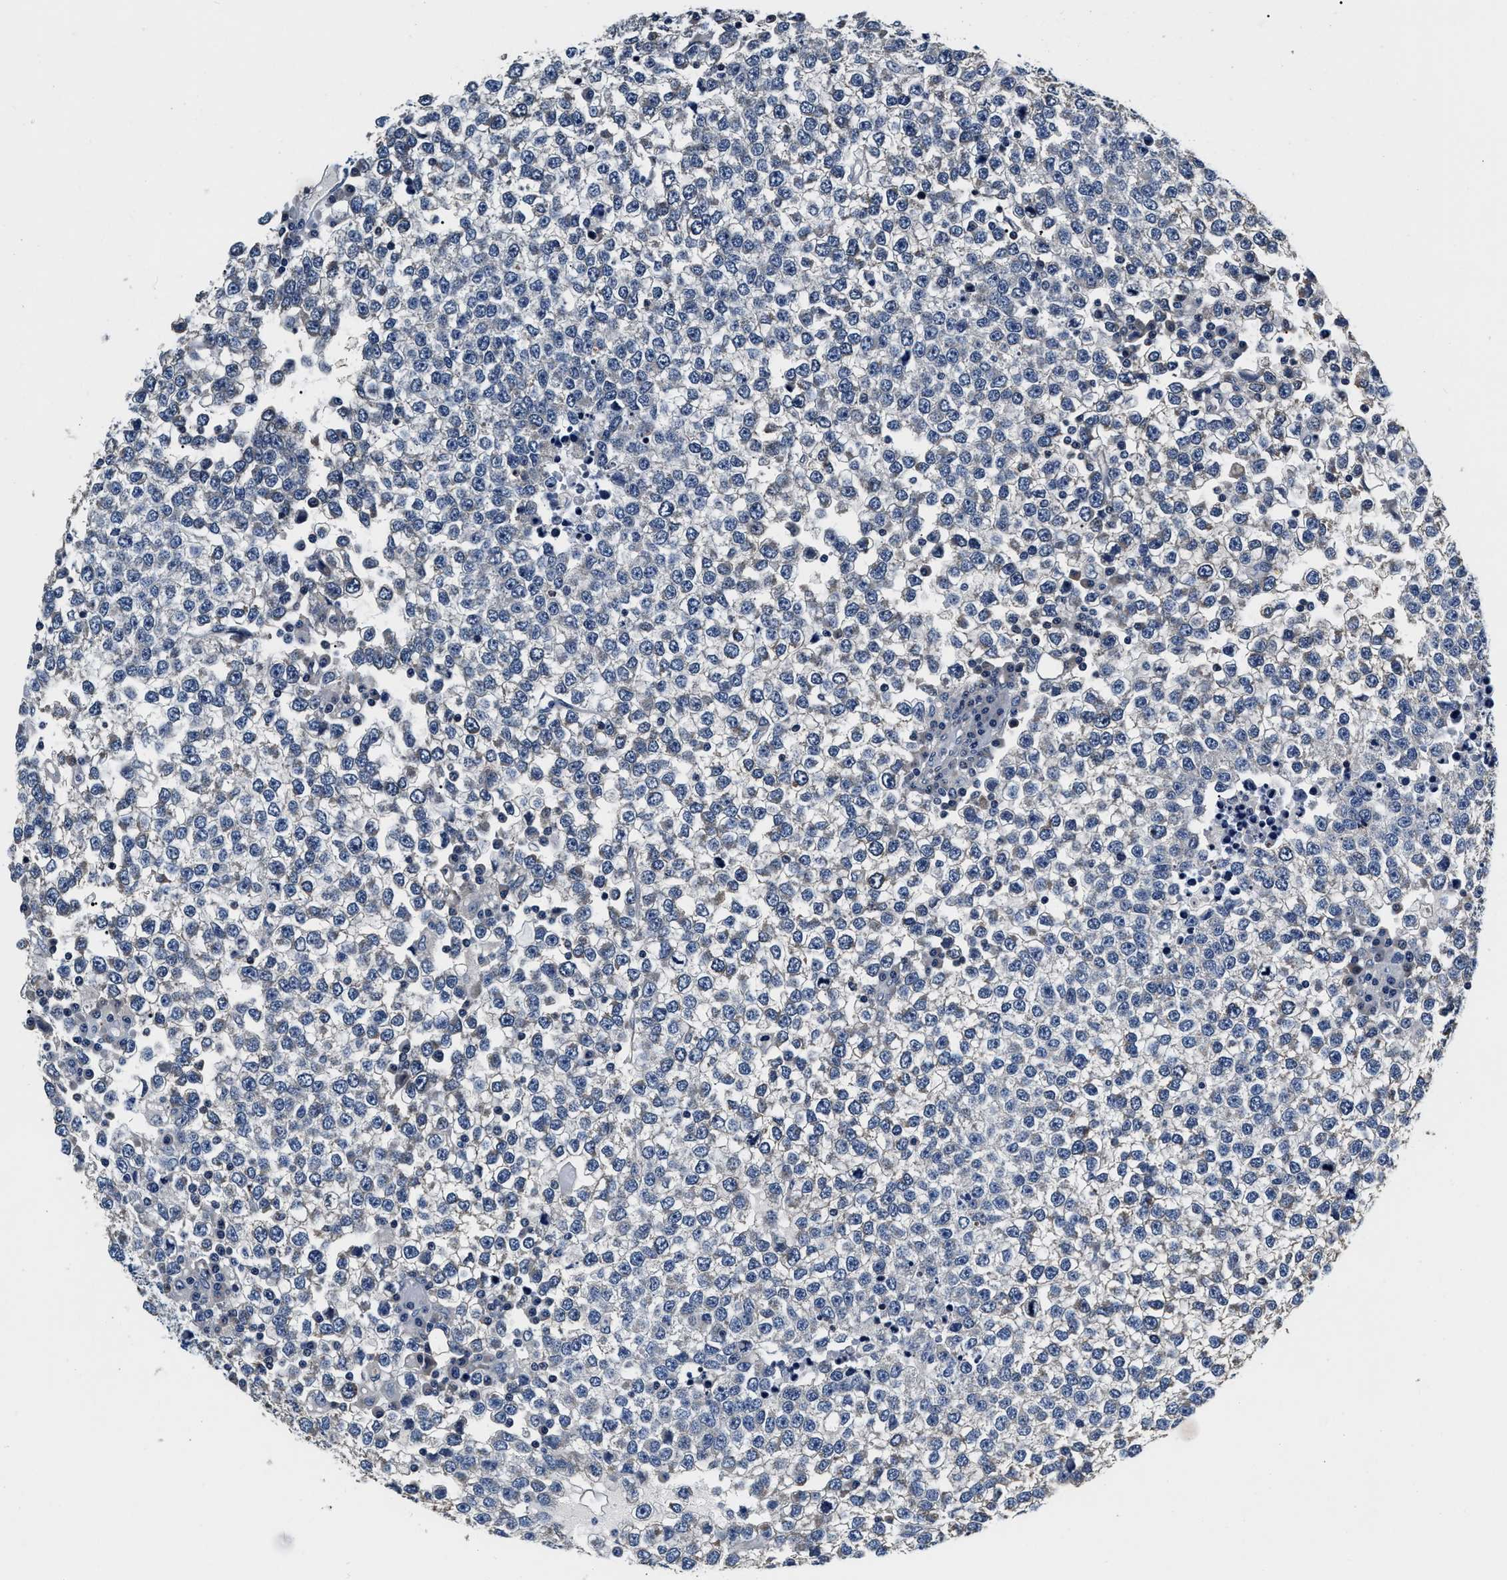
{"staining": {"intensity": "negative", "quantity": "none", "location": "none"}, "tissue": "testis cancer", "cell_type": "Tumor cells", "image_type": "cancer", "snomed": [{"axis": "morphology", "description": "Seminoma, NOS"}, {"axis": "topography", "description": "Testis"}], "caption": "IHC of human seminoma (testis) reveals no staining in tumor cells.", "gene": "ABCG8", "patient": {"sex": "male", "age": 65}}